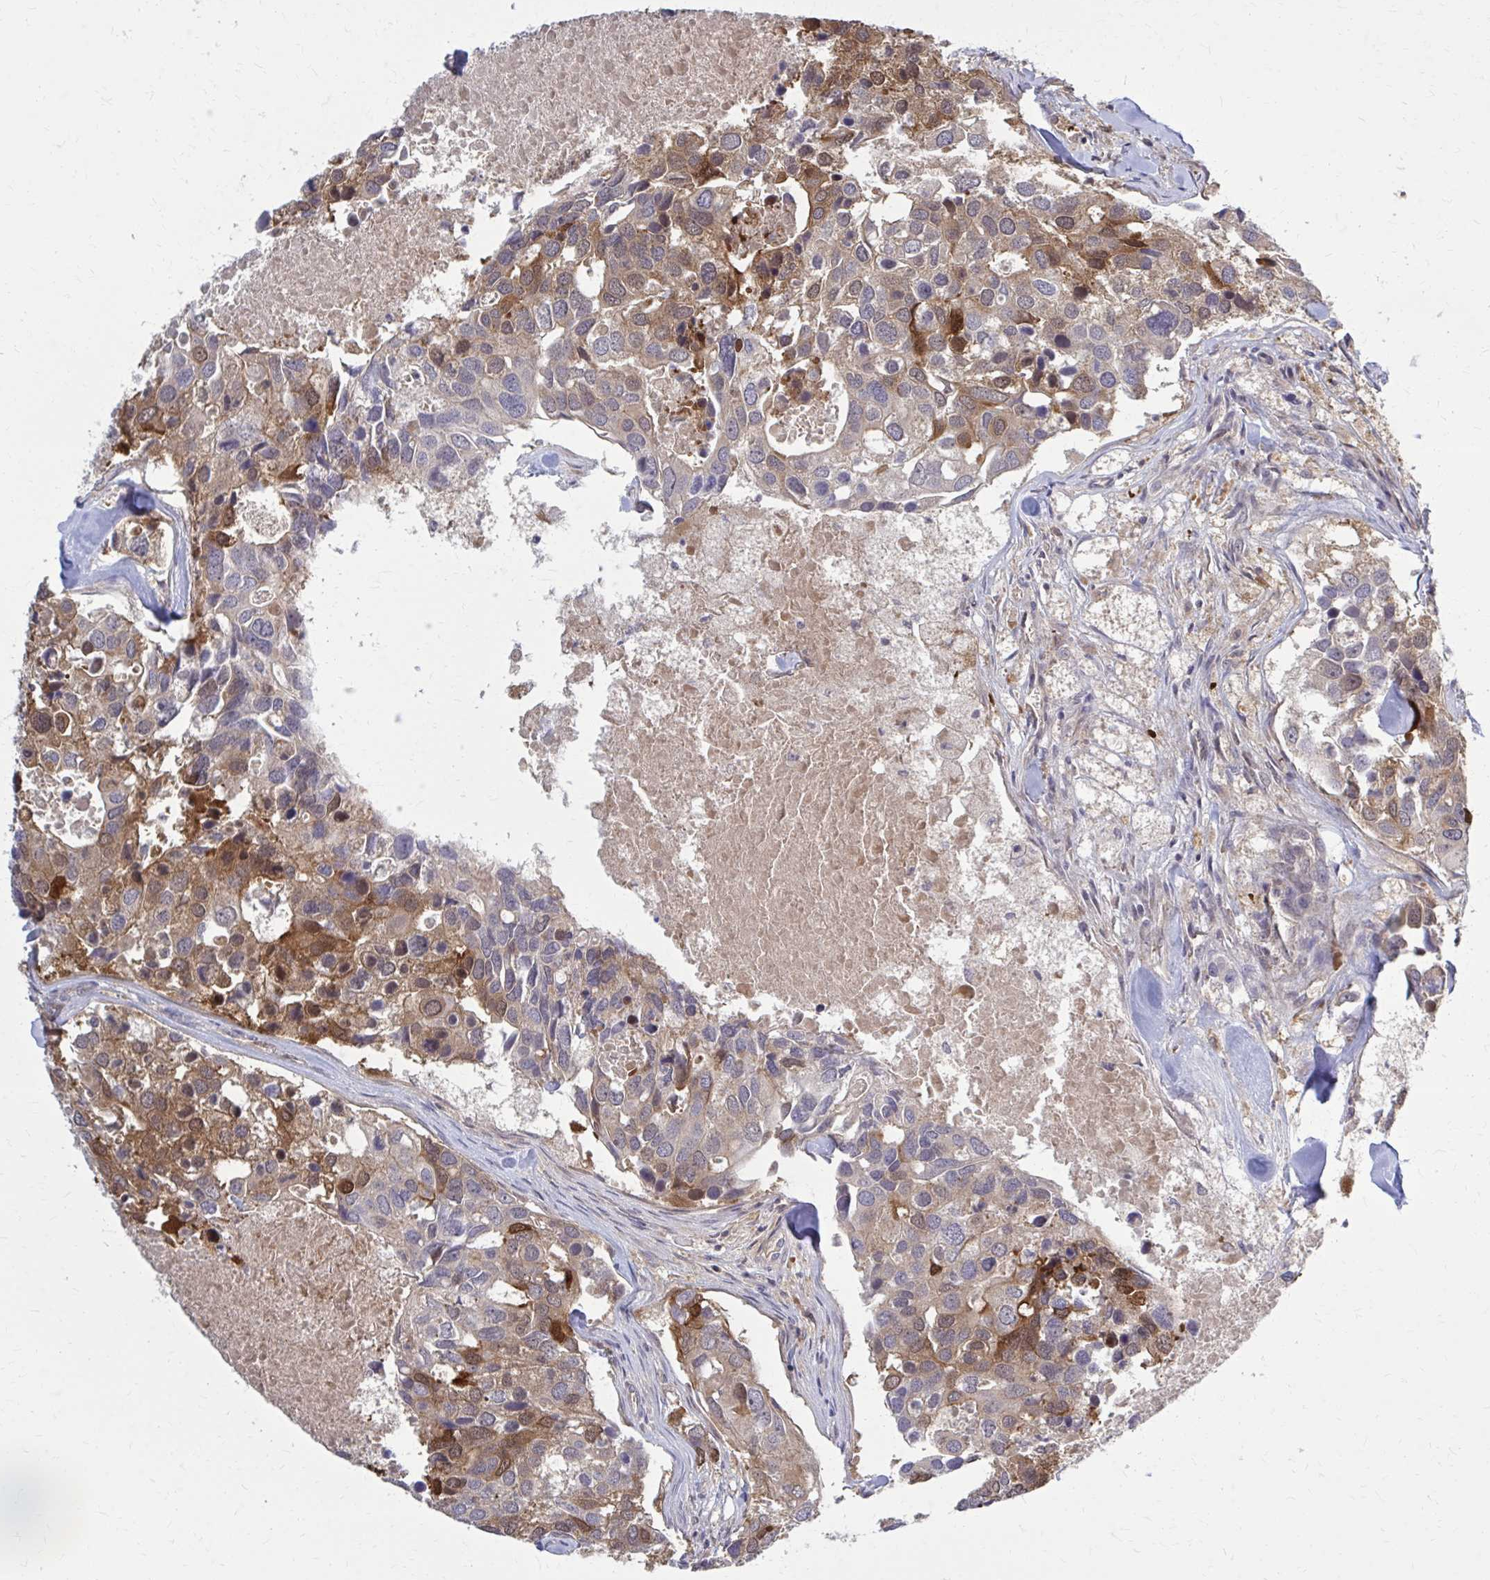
{"staining": {"intensity": "moderate", "quantity": "25%-75%", "location": "cytoplasmic/membranous"}, "tissue": "breast cancer", "cell_type": "Tumor cells", "image_type": "cancer", "snomed": [{"axis": "morphology", "description": "Duct carcinoma"}, {"axis": "topography", "description": "Breast"}], "caption": "Protein expression analysis of breast cancer demonstrates moderate cytoplasmic/membranous expression in about 25%-75% of tumor cells.", "gene": "DBI", "patient": {"sex": "female", "age": 83}}